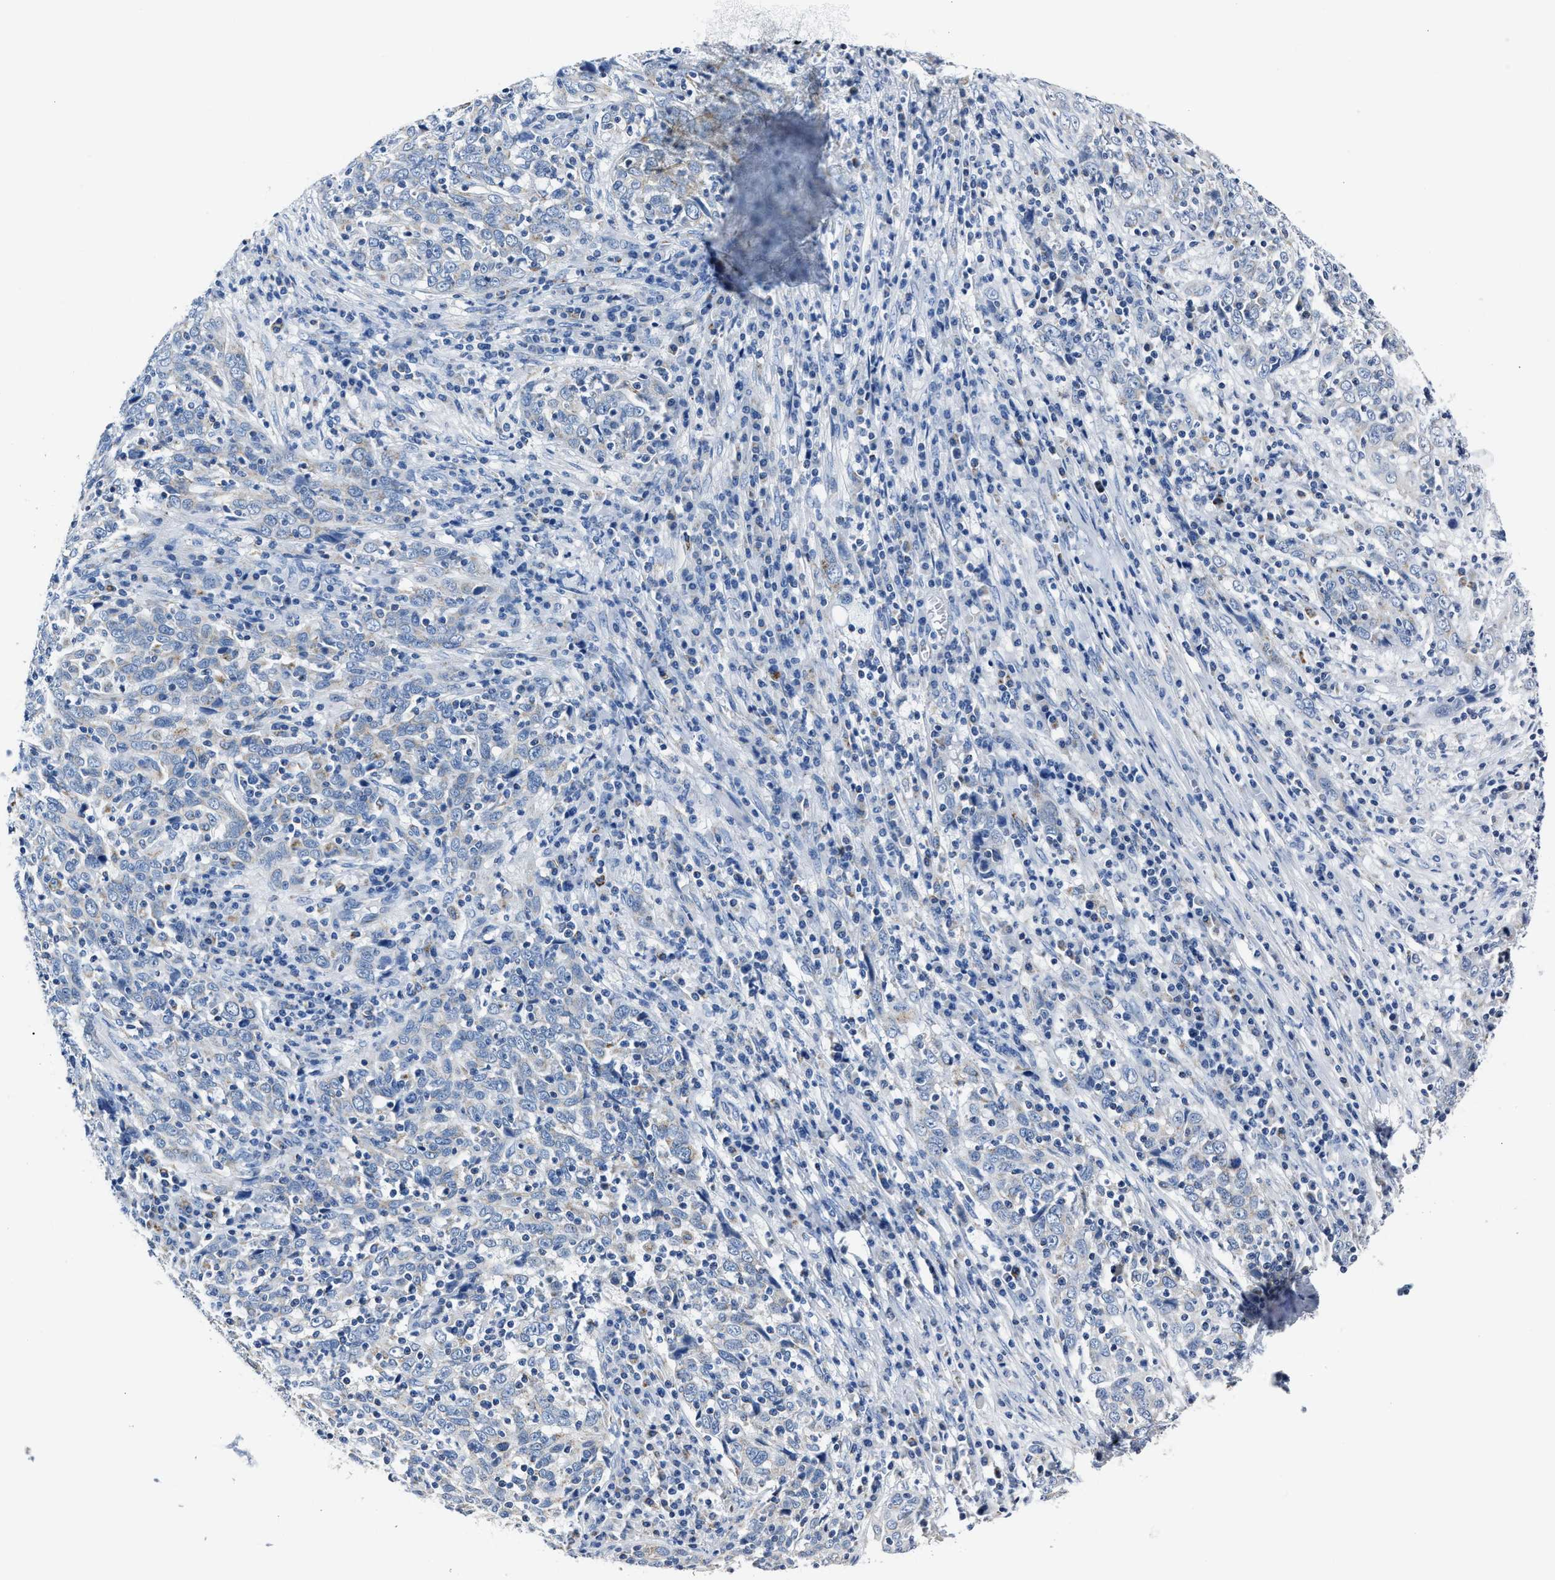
{"staining": {"intensity": "negative", "quantity": "none", "location": "none"}, "tissue": "cervical cancer", "cell_type": "Tumor cells", "image_type": "cancer", "snomed": [{"axis": "morphology", "description": "Squamous cell carcinoma, NOS"}, {"axis": "topography", "description": "Cervix"}], "caption": "A high-resolution image shows immunohistochemistry (IHC) staining of cervical cancer (squamous cell carcinoma), which exhibits no significant positivity in tumor cells.", "gene": "AMACR", "patient": {"sex": "female", "age": 46}}